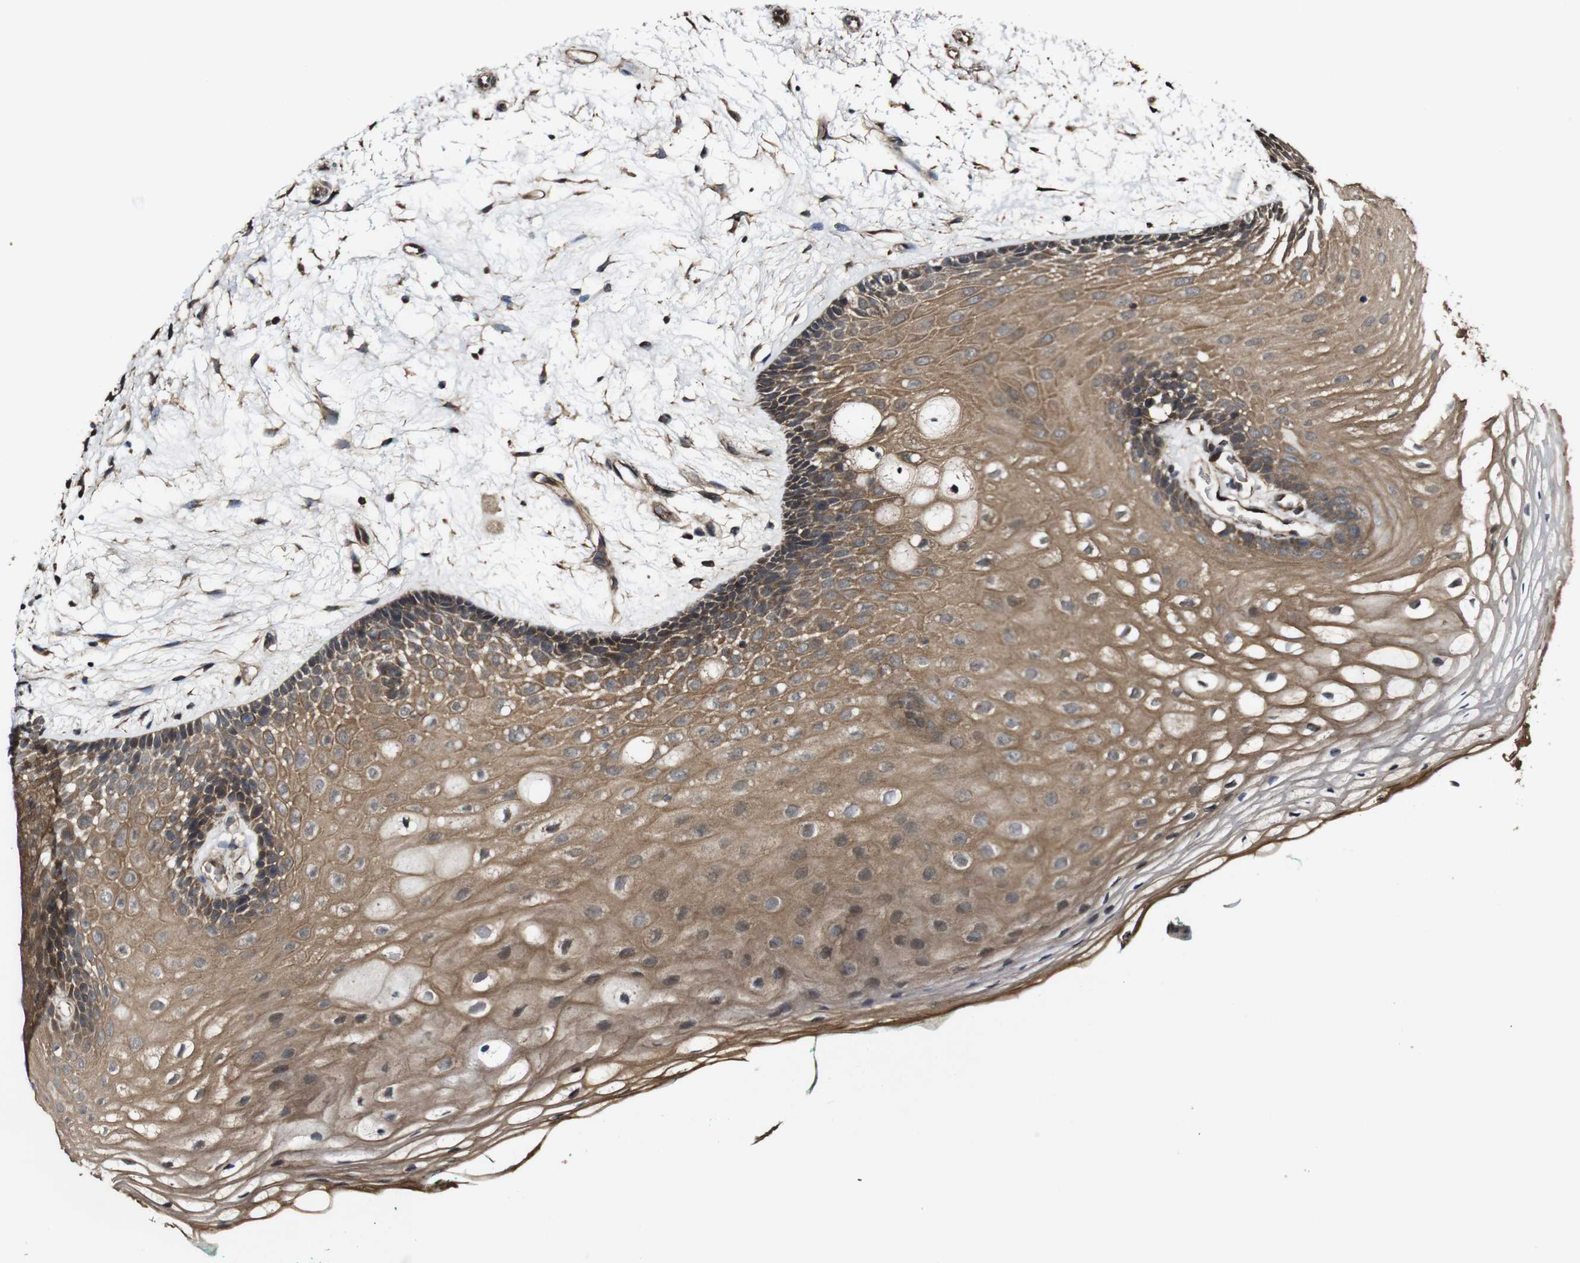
{"staining": {"intensity": "moderate", "quantity": ">75%", "location": "cytoplasmic/membranous"}, "tissue": "oral mucosa", "cell_type": "Squamous epithelial cells", "image_type": "normal", "snomed": [{"axis": "morphology", "description": "Normal tissue, NOS"}, {"axis": "topography", "description": "Skeletal muscle"}, {"axis": "topography", "description": "Oral tissue"}, {"axis": "topography", "description": "Peripheral nerve tissue"}], "caption": "Oral mucosa stained for a protein (brown) reveals moderate cytoplasmic/membranous positive staining in about >75% of squamous epithelial cells.", "gene": "BTN3A3", "patient": {"sex": "female", "age": 84}}